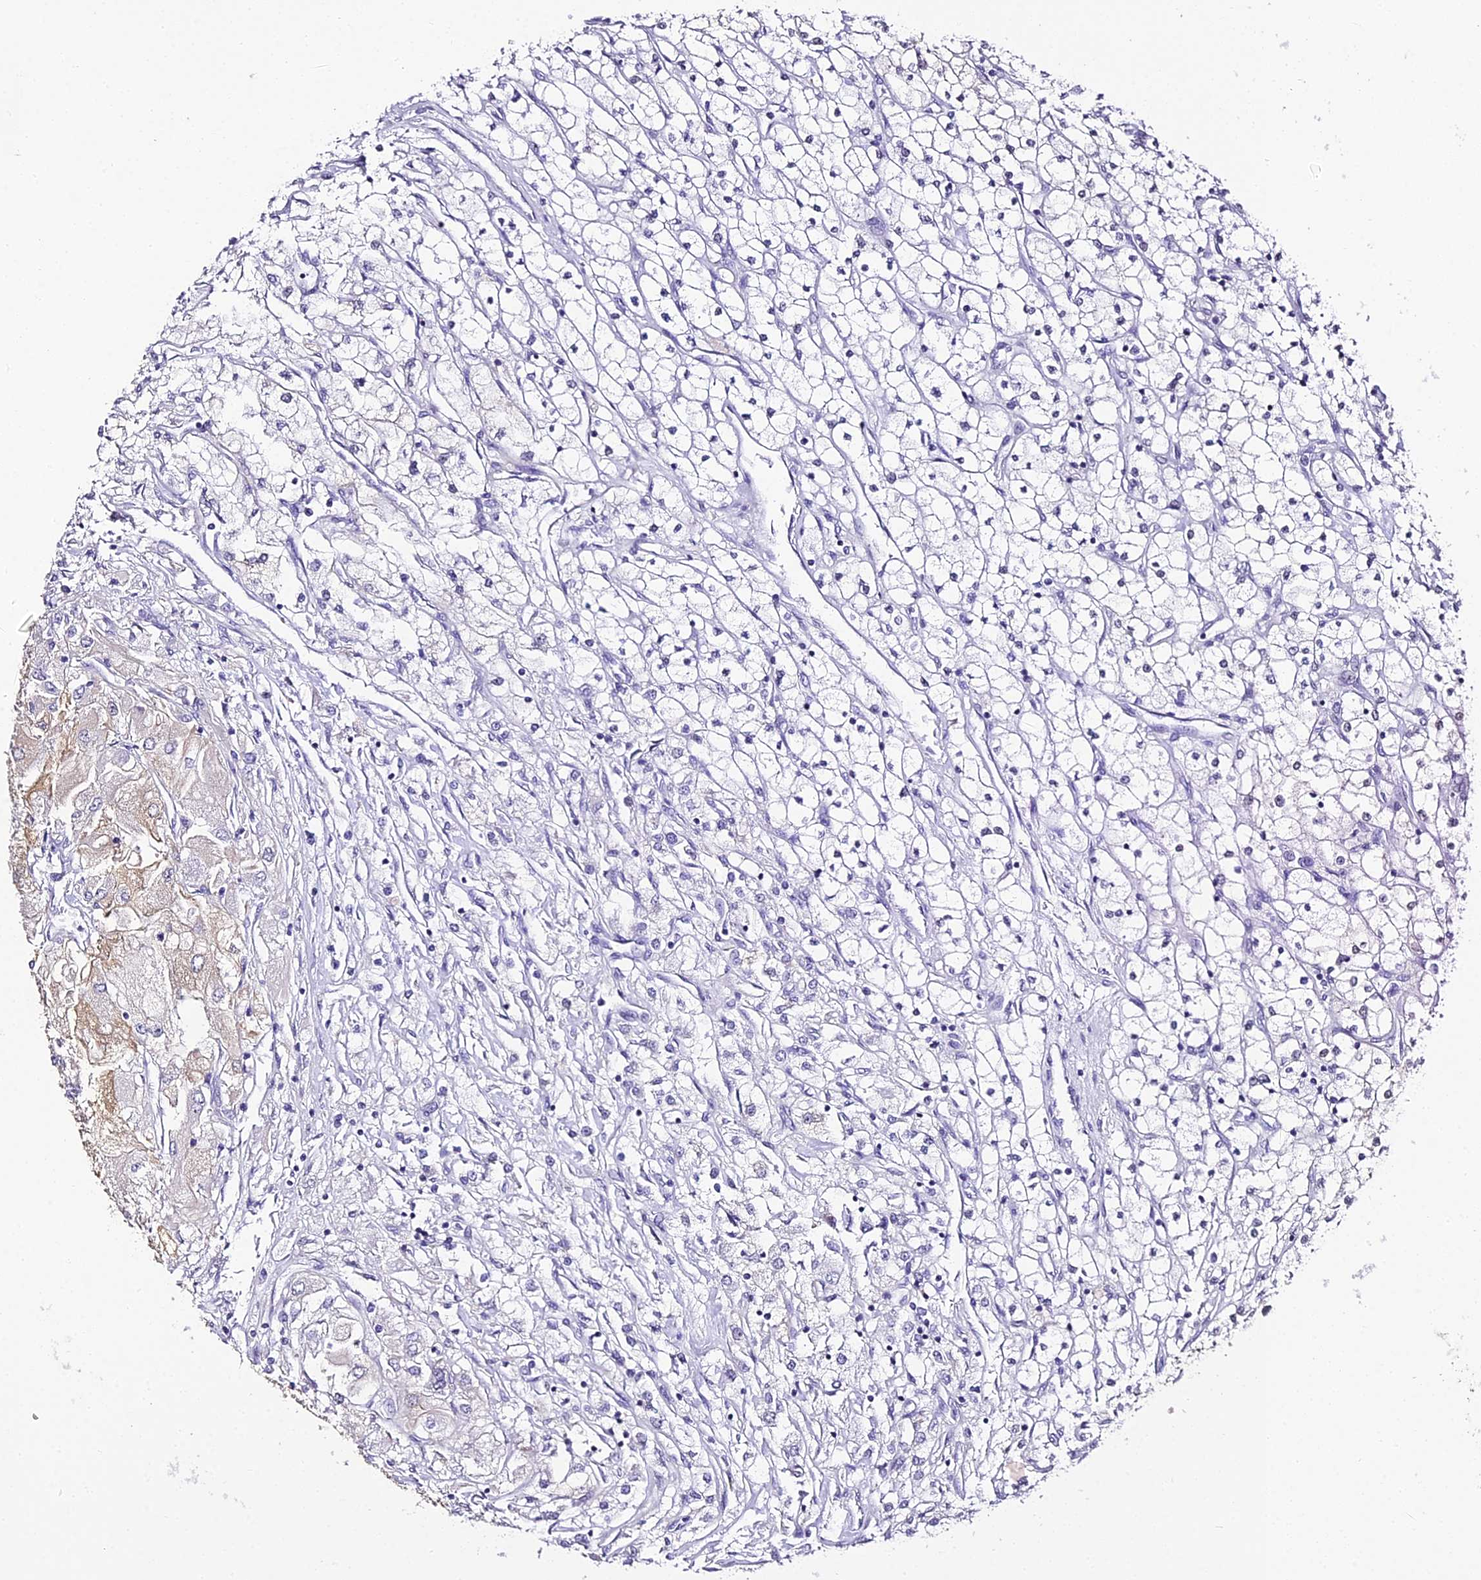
{"staining": {"intensity": "negative", "quantity": "none", "location": "none"}, "tissue": "renal cancer", "cell_type": "Tumor cells", "image_type": "cancer", "snomed": [{"axis": "morphology", "description": "Adenocarcinoma, NOS"}, {"axis": "topography", "description": "Kidney"}], "caption": "DAB (3,3'-diaminobenzidine) immunohistochemical staining of adenocarcinoma (renal) demonstrates no significant expression in tumor cells.", "gene": "ABHD14A-ACY1", "patient": {"sex": "male", "age": 80}}